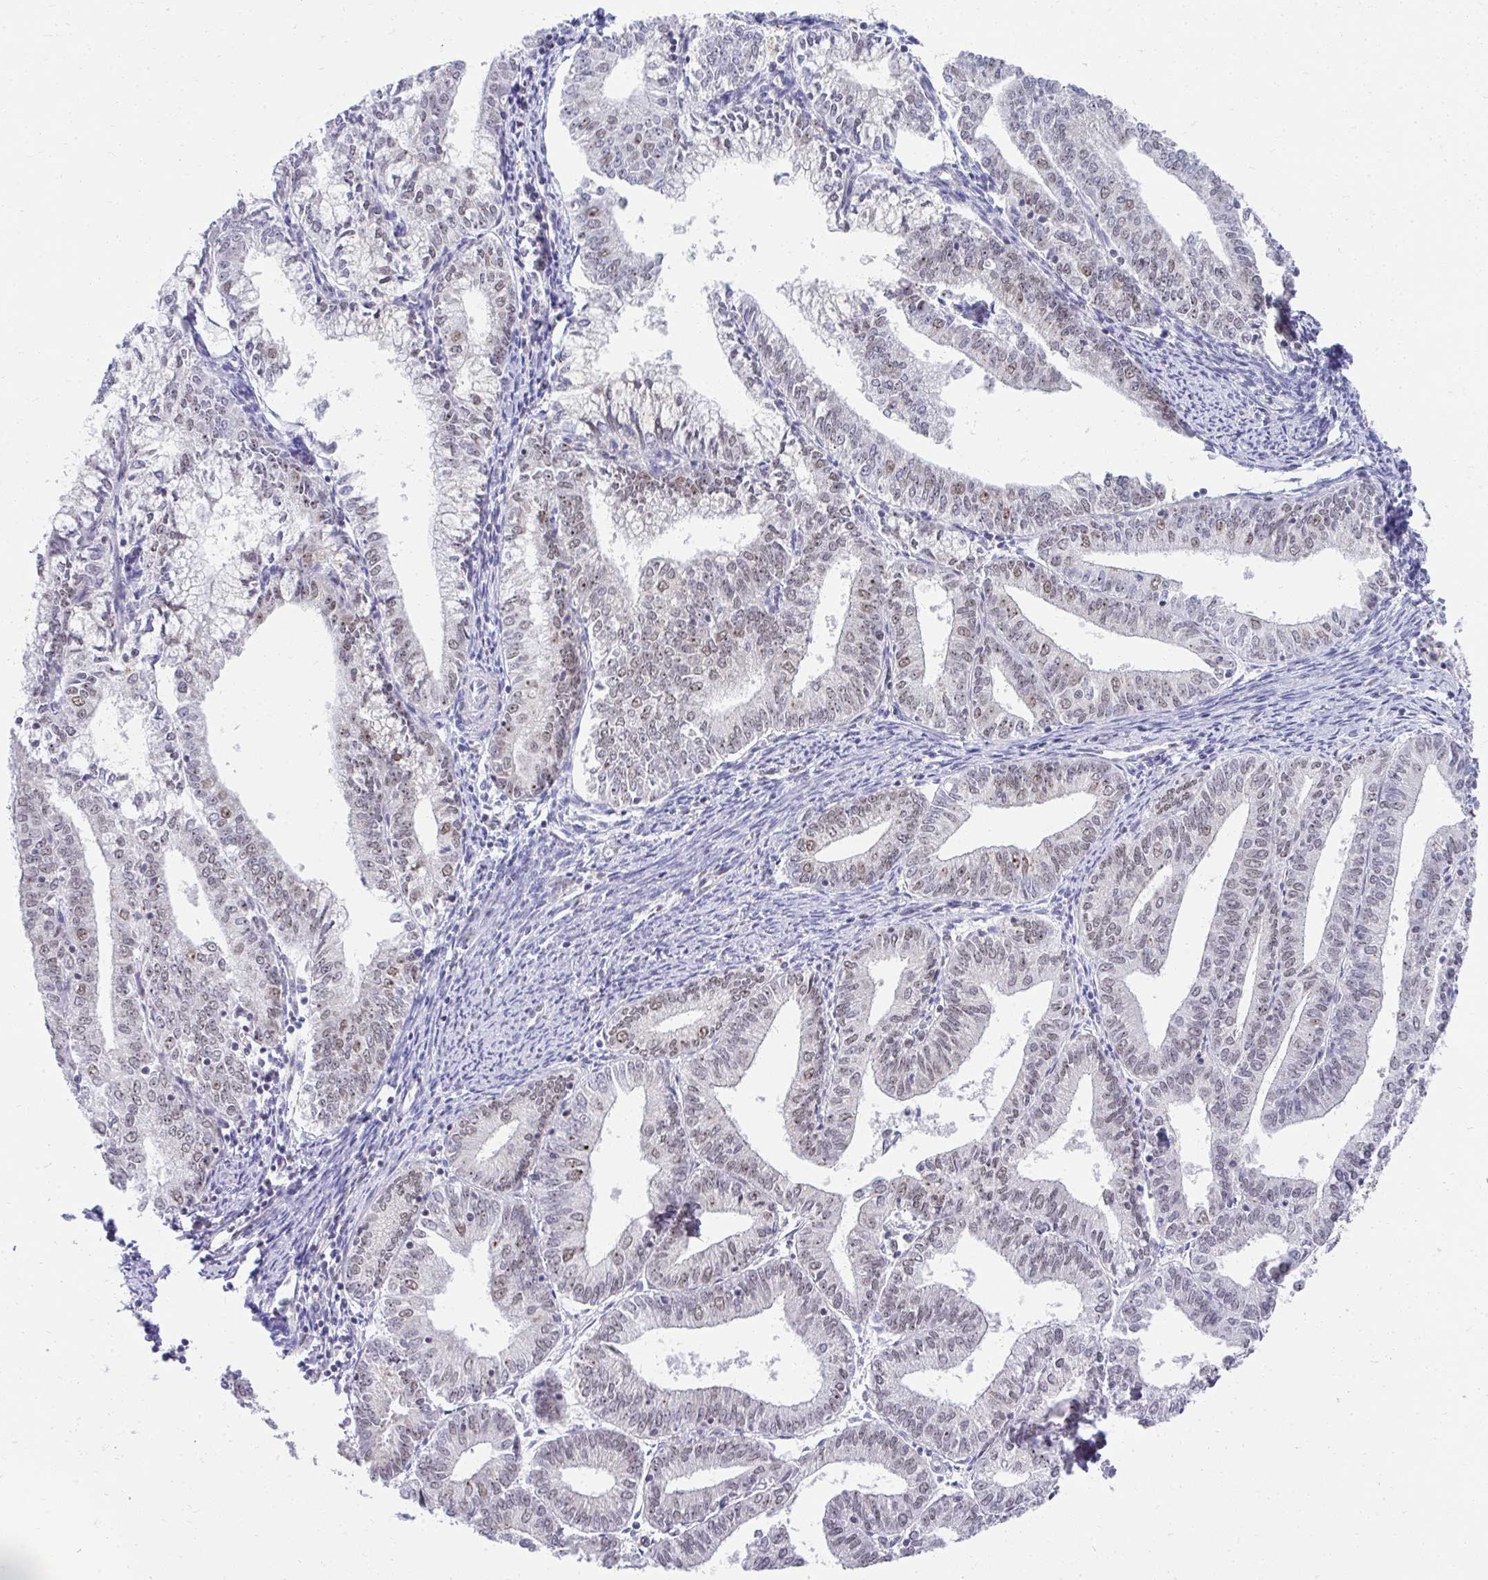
{"staining": {"intensity": "weak", "quantity": "25%-75%", "location": "nuclear"}, "tissue": "endometrial cancer", "cell_type": "Tumor cells", "image_type": "cancer", "snomed": [{"axis": "morphology", "description": "Adenocarcinoma, NOS"}, {"axis": "topography", "description": "Endometrium"}], "caption": "Endometrial cancer was stained to show a protein in brown. There is low levels of weak nuclear staining in approximately 25%-75% of tumor cells.", "gene": "HIRA", "patient": {"sex": "female", "age": 61}}